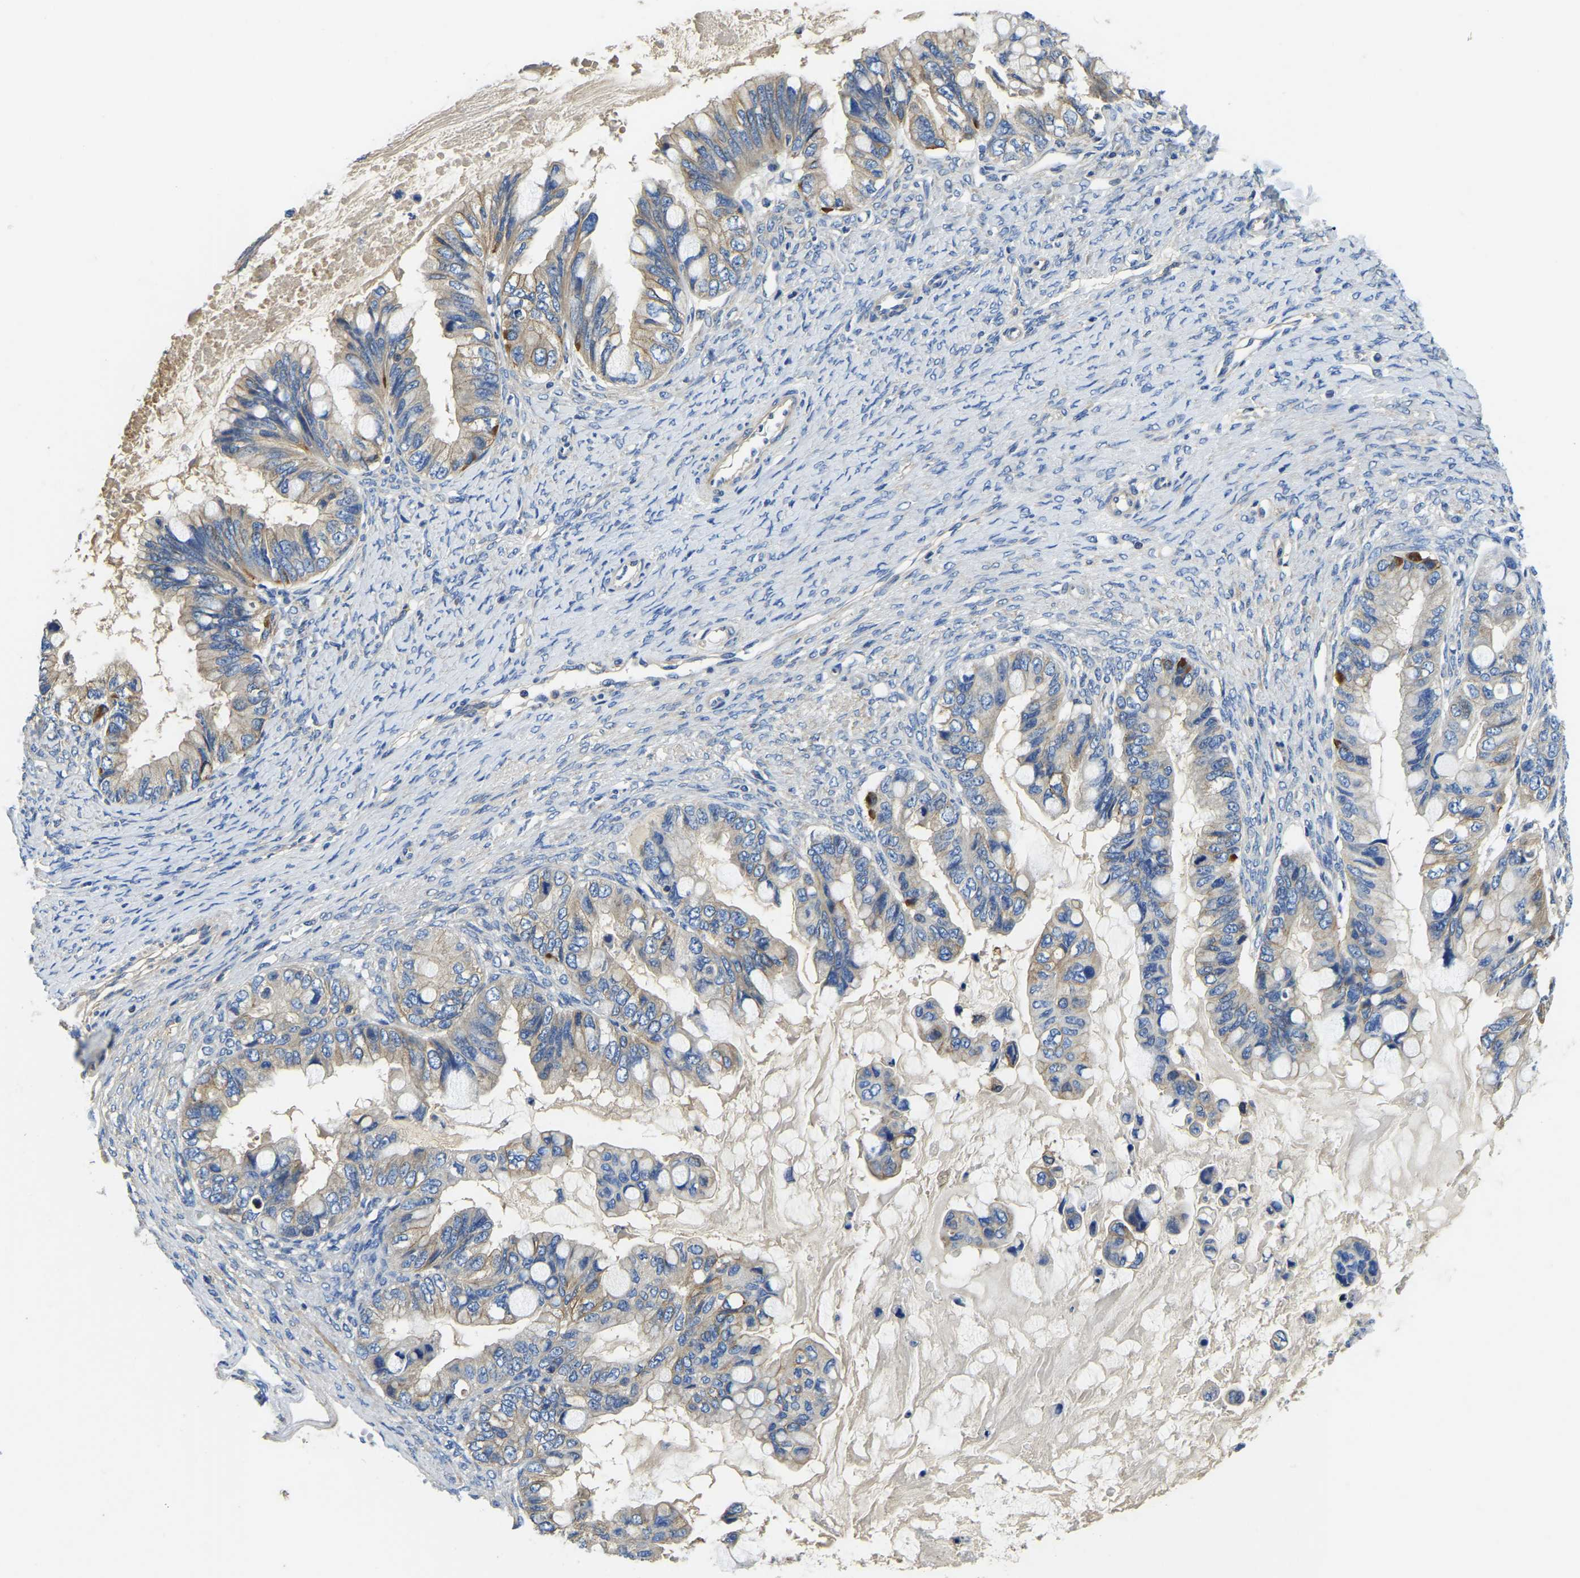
{"staining": {"intensity": "weak", "quantity": ">75%", "location": "cytoplasmic/membranous"}, "tissue": "ovarian cancer", "cell_type": "Tumor cells", "image_type": "cancer", "snomed": [{"axis": "morphology", "description": "Cystadenocarcinoma, mucinous, NOS"}, {"axis": "topography", "description": "Ovary"}], "caption": "Protein staining of mucinous cystadenocarcinoma (ovarian) tissue displays weak cytoplasmic/membranous staining in about >75% of tumor cells. (DAB IHC, brown staining for protein, blue staining for nuclei).", "gene": "STAT2", "patient": {"sex": "female", "age": 80}}